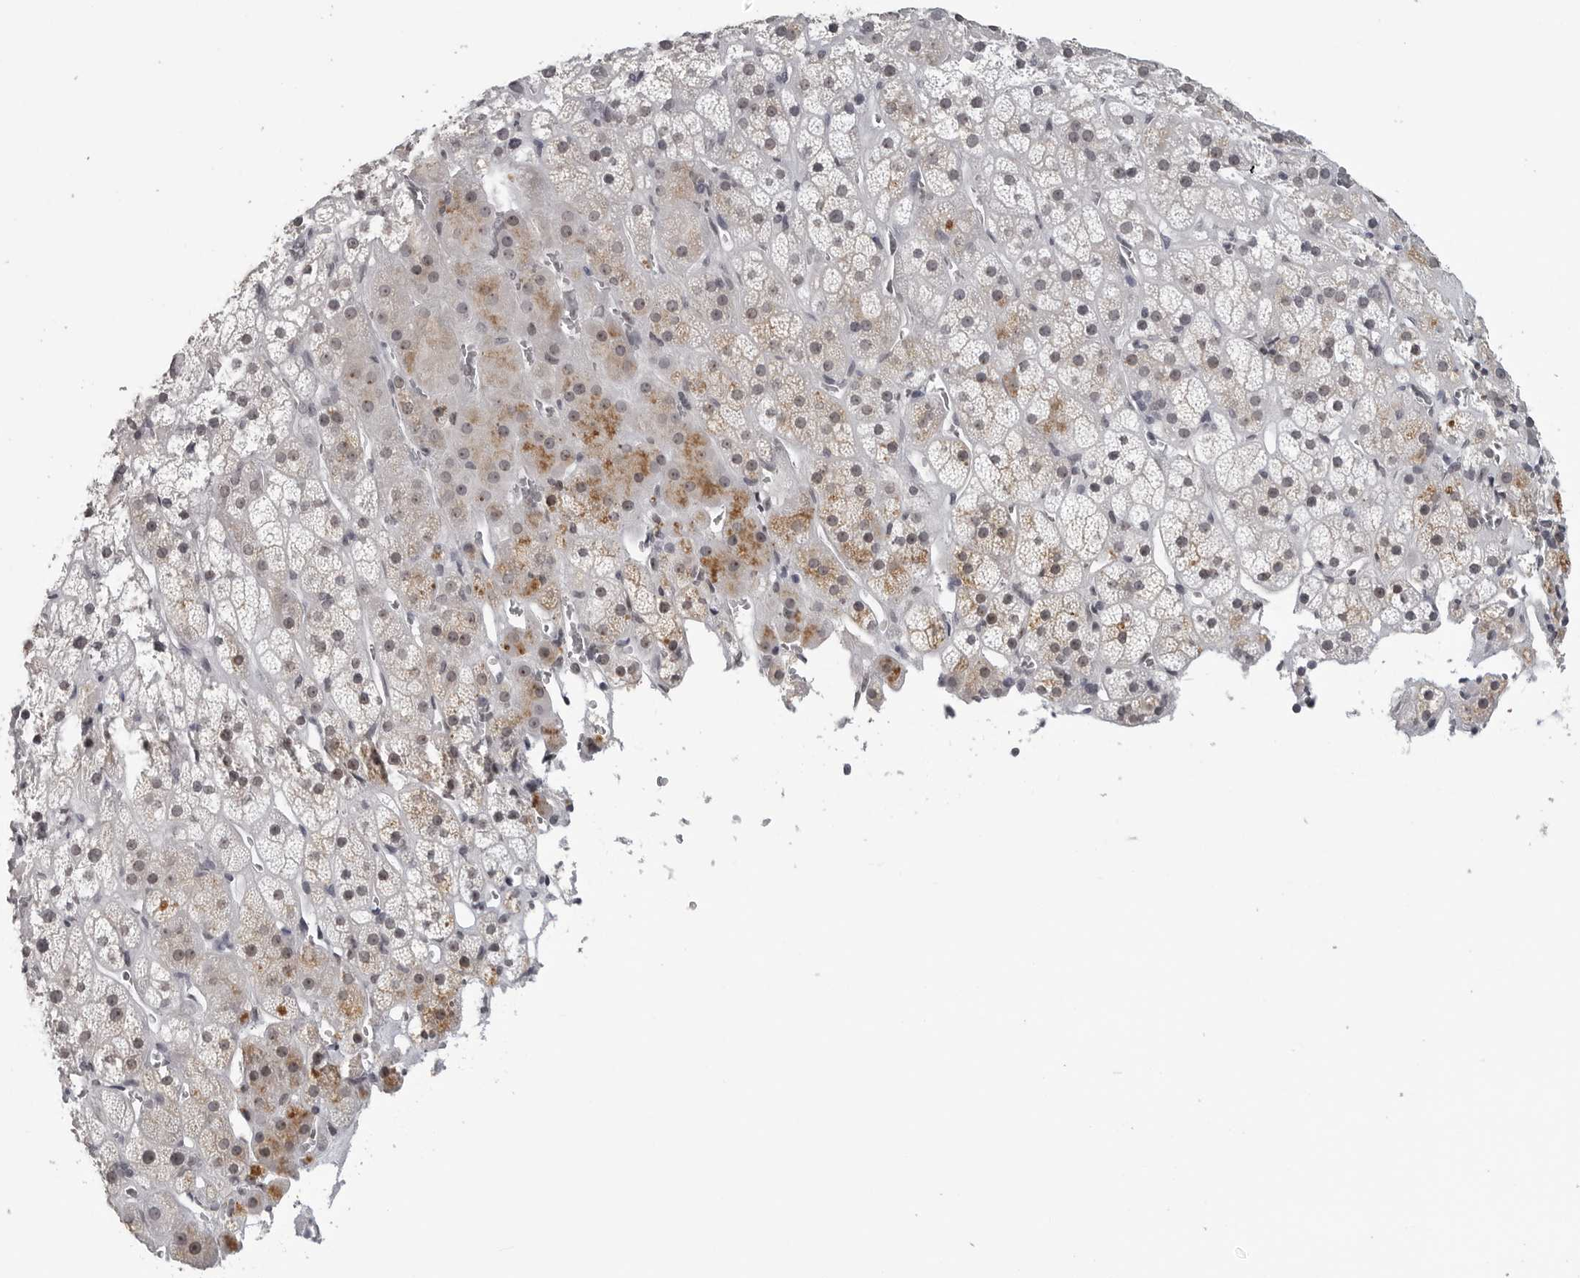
{"staining": {"intensity": "moderate", "quantity": "25%-75%", "location": "nuclear"}, "tissue": "adrenal gland", "cell_type": "Glandular cells", "image_type": "normal", "snomed": [{"axis": "morphology", "description": "Normal tissue, NOS"}, {"axis": "topography", "description": "Adrenal gland"}], "caption": "A brown stain labels moderate nuclear staining of a protein in glandular cells of benign adrenal gland. The staining was performed using DAB, with brown indicating positive protein expression. Nuclei are stained blue with hematoxylin.", "gene": "DDX54", "patient": {"sex": "male", "age": 57}}